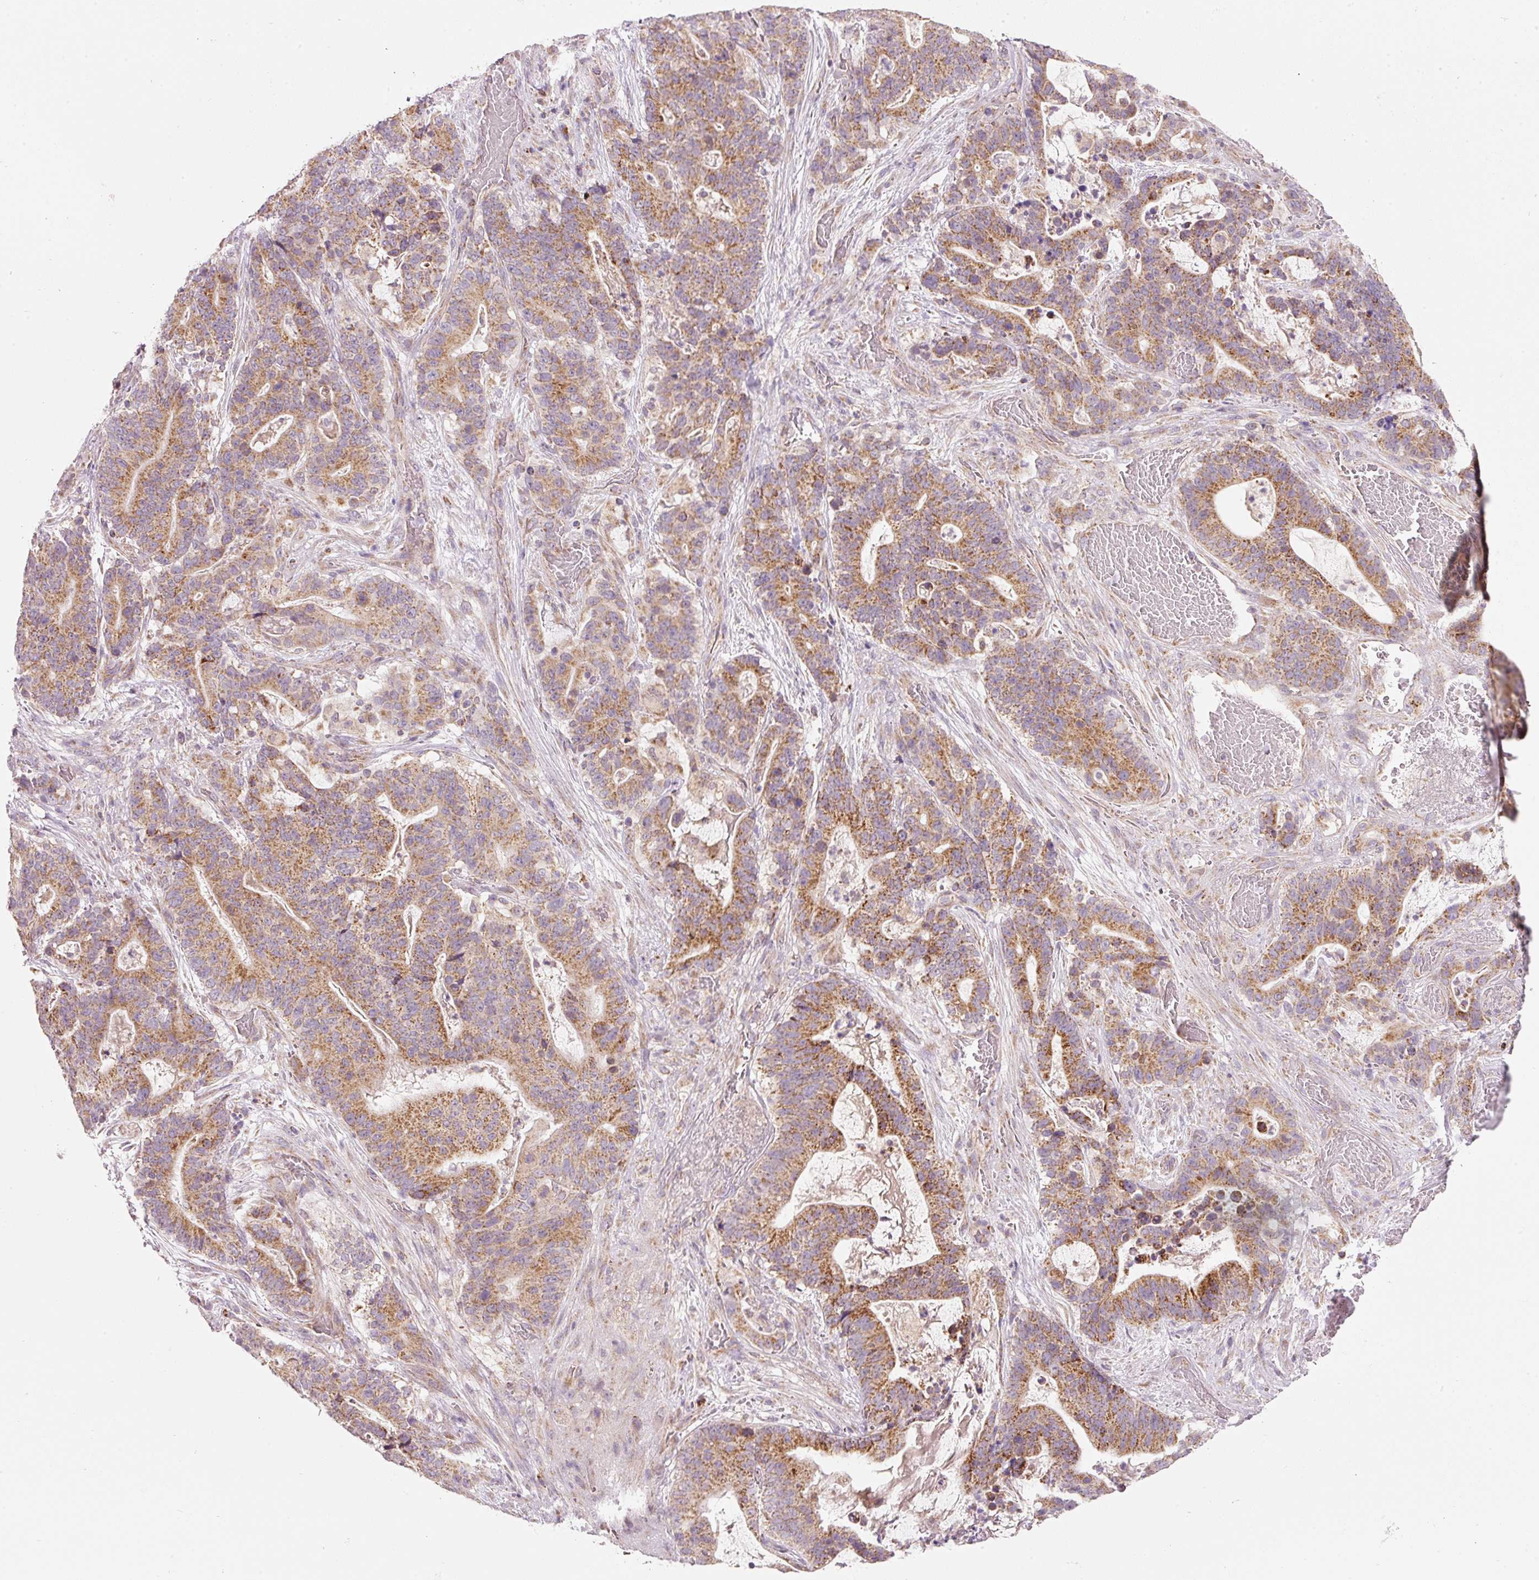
{"staining": {"intensity": "moderate", "quantity": ">75%", "location": "cytoplasmic/membranous"}, "tissue": "stomach cancer", "cell_type": "Tumor cells", "image_type": "cancer", "snomed": [{"axis": "morphology", "description": "Normal tissue, NOS"}, {"axis": "morphology", "description": "Adenocarcinoma, NOS"}, {"axis": "topography", "description": "Stomach"}], "caption": "Immunohistochemical staining of human adenocarcinoma (stomach) displays moderate cytoplasmic/membranous protein expression in approximately >75% of tumor cells. (DAB (3,3'-diaminobenzidine) = brown stain, brightfield microscopy at high magnification).", "gene": "FAM78B", "patient": {"sex": "female", "age": 64}}